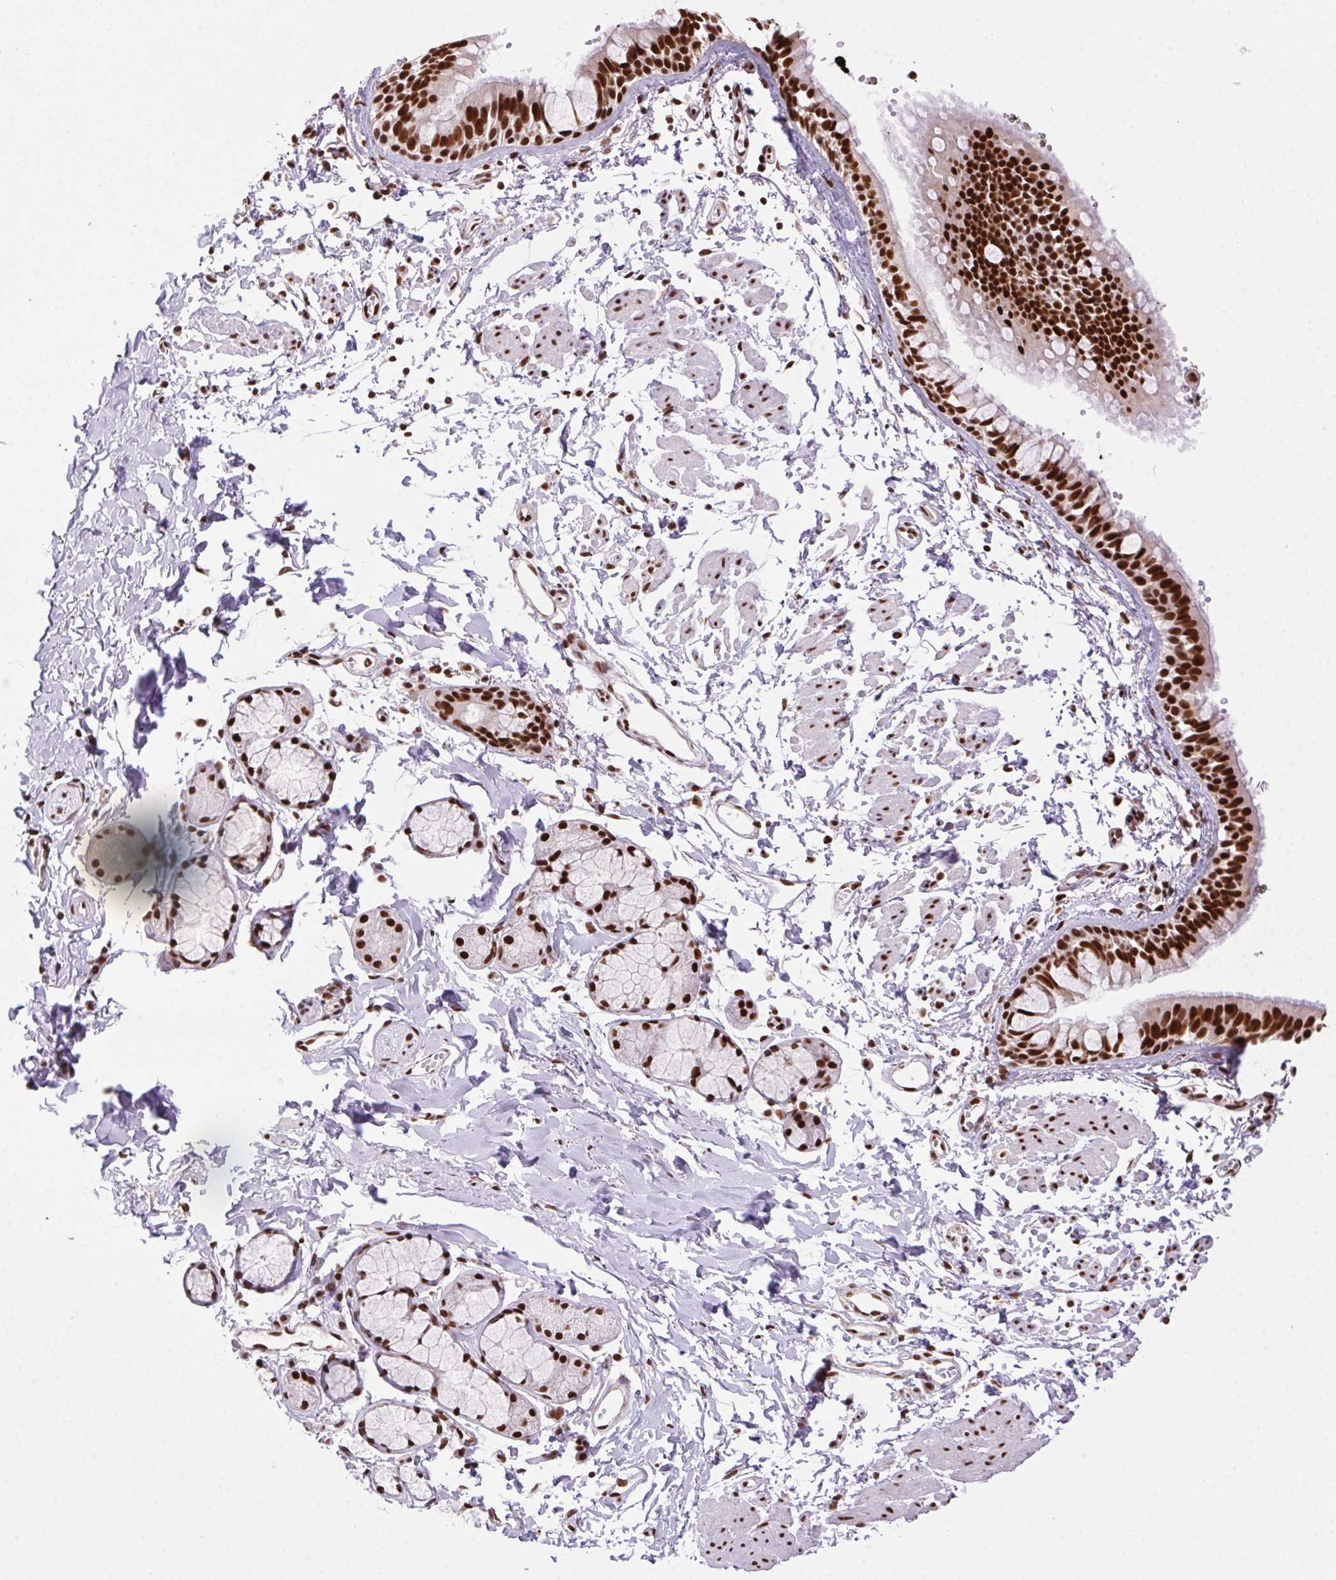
{"staining": {"intensity": "strong", "quantity": ">75%", "location": "nuclear"}, "tissue": "bronchus", "cell_type": "Respiratory epithelial cells", "image_type": "normal", "snomed": [{"axis": "morphology", "description": "Normal tissue, NOS"}, {"axis": "topography", "description": "Cartilage tissue"}, {"axis": "topography", "description": "Bronchus"}], "caption": "Immunohistochemistry (IHC) staining of unremarkable bronchus, which displays high levels of strong nuclear positivity in about >75% of respiratory epithelial cells indicating strong nuclear protein positivity. The staining was performed using DAB (3,3'-diaminobenzidine) (brown) for protein detection and nuclei were counterstained in hematoxylin (blue).", "gene": "ZNF207", "patient": {"sex": "female", "age": 59}}